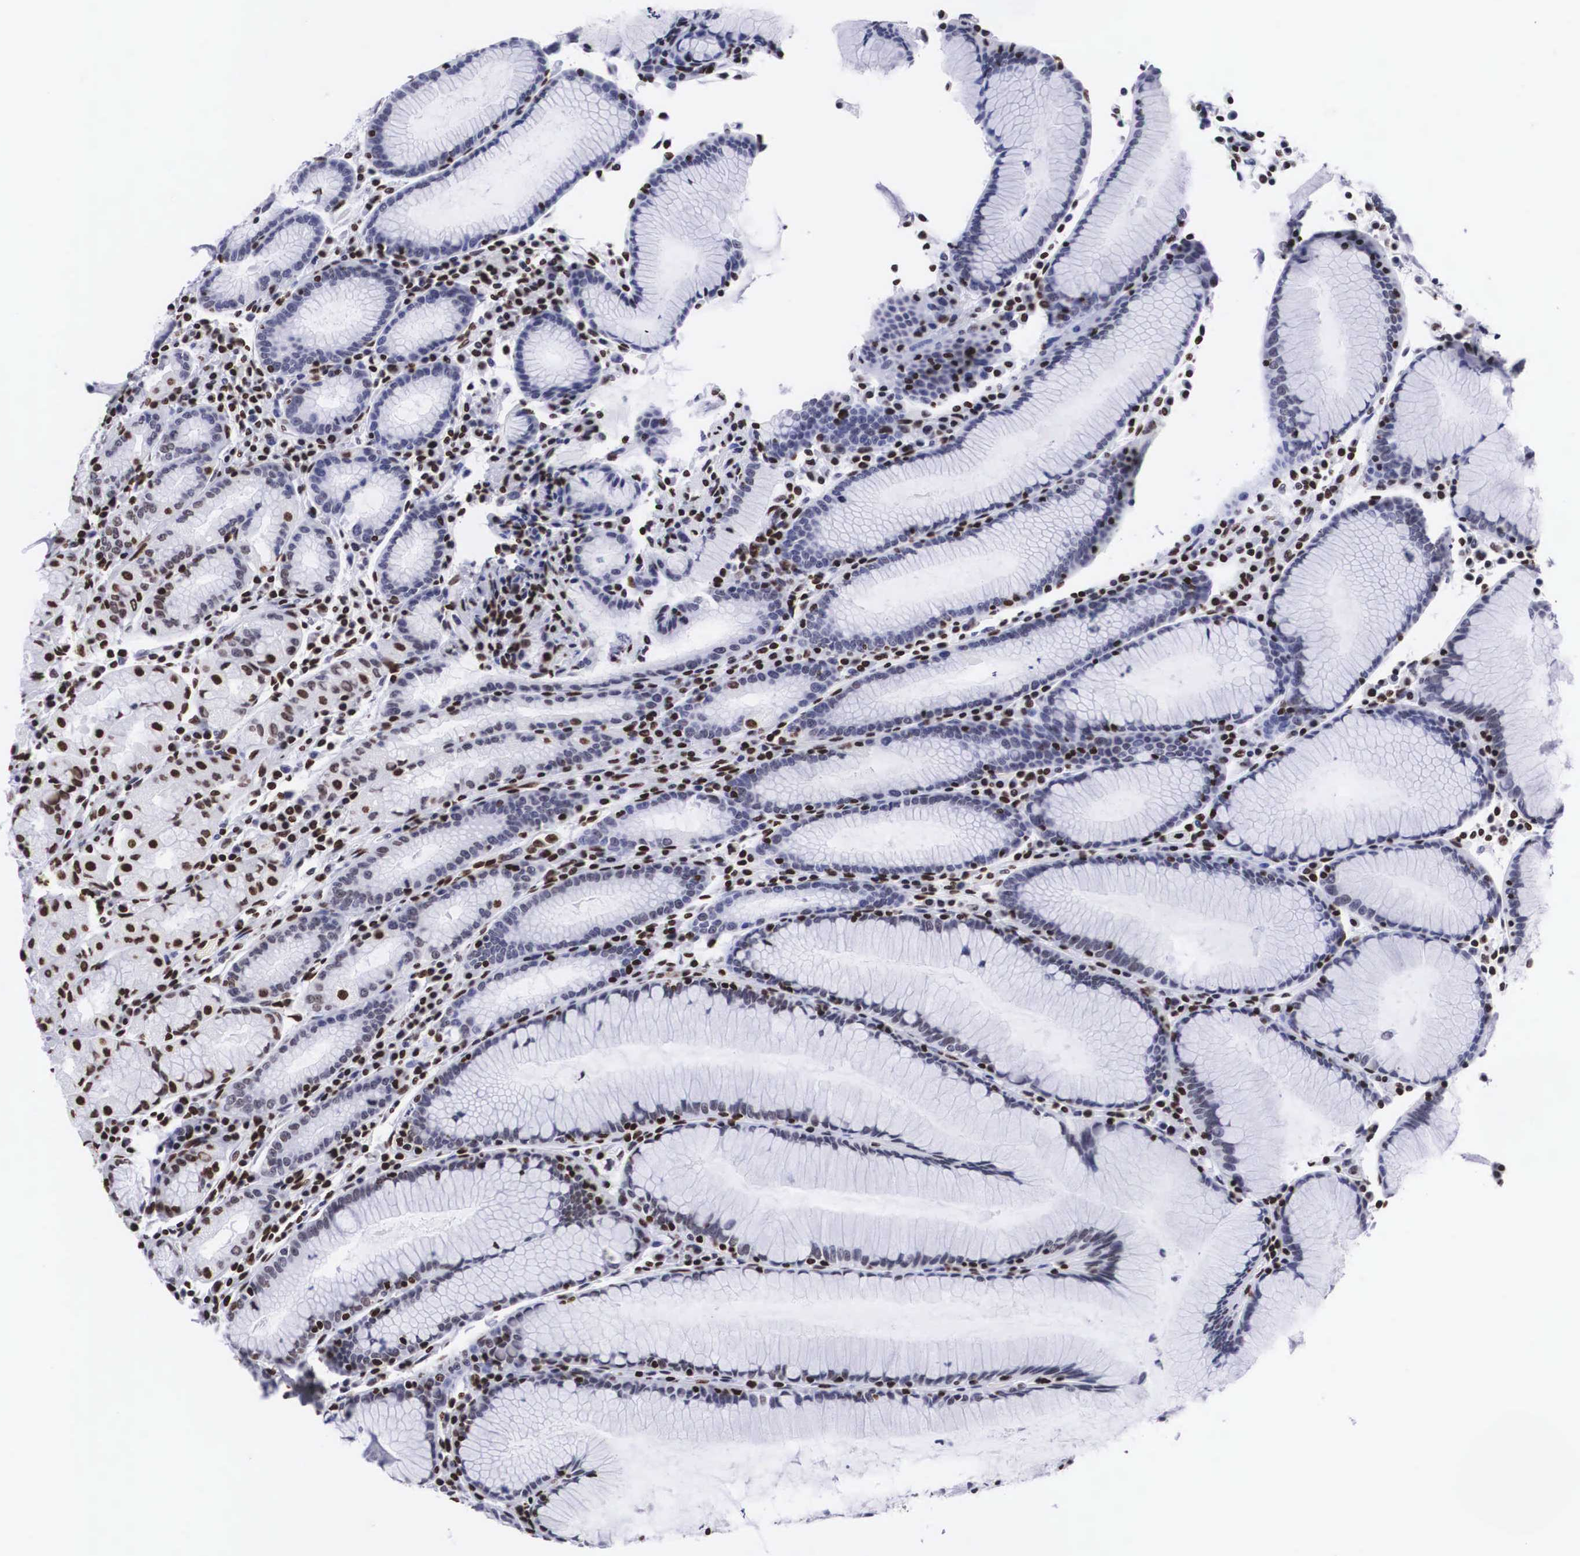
{"staining": {"intensity": "strong", "quantity": "25%-75%", "location": "nuclear"}, "tissue": "stomach", "cell_type": "Glandular cells", "image_type": "normal", "snomed": [{"axis": "morphology", "description": "Normal tissue, NOS"}, {"axis": "topography", "description": "Stomach, lower"}], "caption": "This image displays normal stomach stained with immunohistochemistry (IHC) to label a protein in brown. The nuclear of glandular cells show strong positivity for the protein. Nuclei are counter-stained blue.", "gene": "MECP2", "patient": {"sex": "female", "age": 43}}